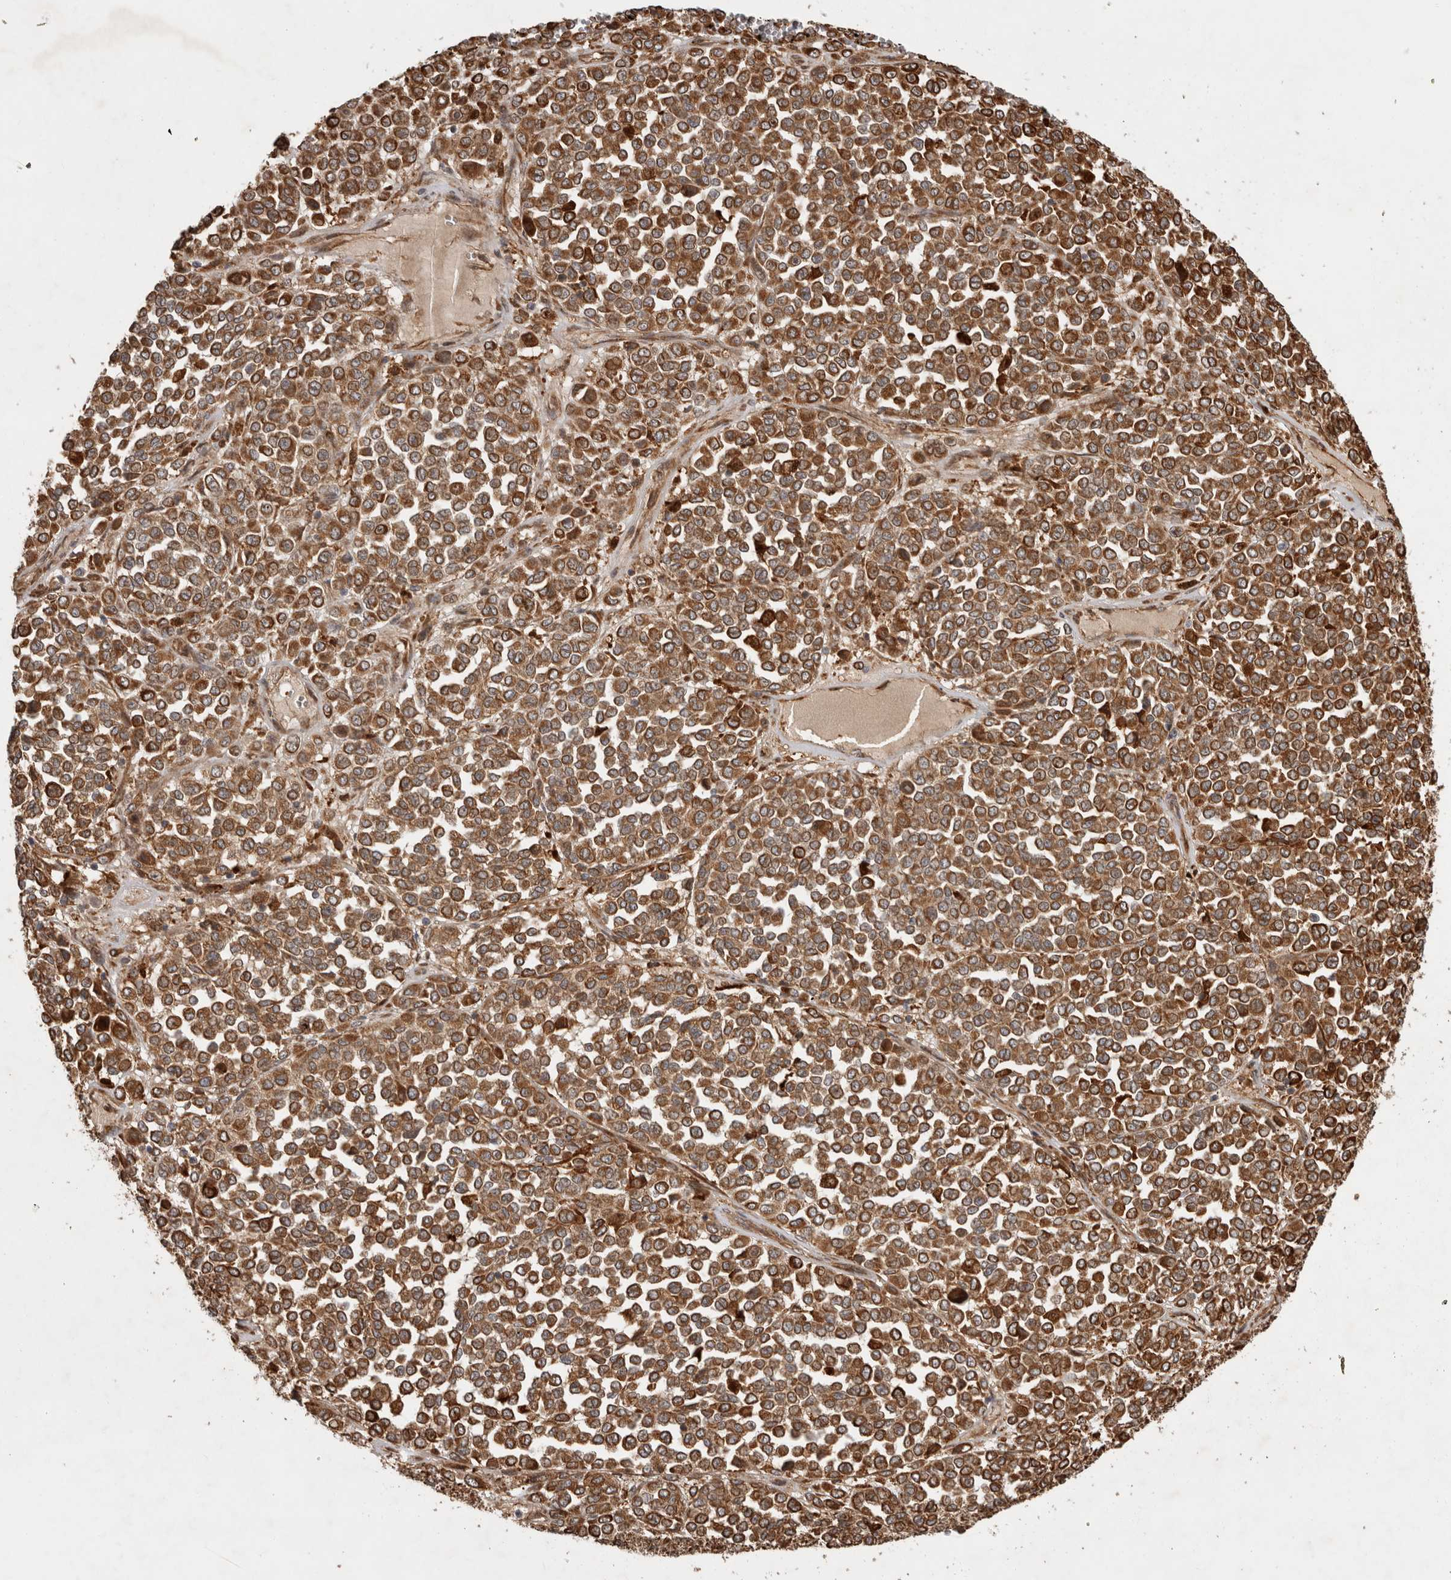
{"staining": {"intensity": "strong", "quantity": ">75%", "location": "cytoplasmic/membranous"}, "tissue": "melanoma", "cell_type": "Tumor cells", "image_type": "cancer", "snomed": [{"axis": "morphology", "description": "Malignant melanoma, Metastatic site"}, {"axis": "topography", "description": "Pancreas"}], "caption": "Brown immunohistochemical staining in malignant melanoma (metastatic site) demonstrates strong cytoplasmic/membranous positivity in about >75% of tumor cells.", "gene": "TUBD1", "patient": {"sex": "female", "age": 30}}